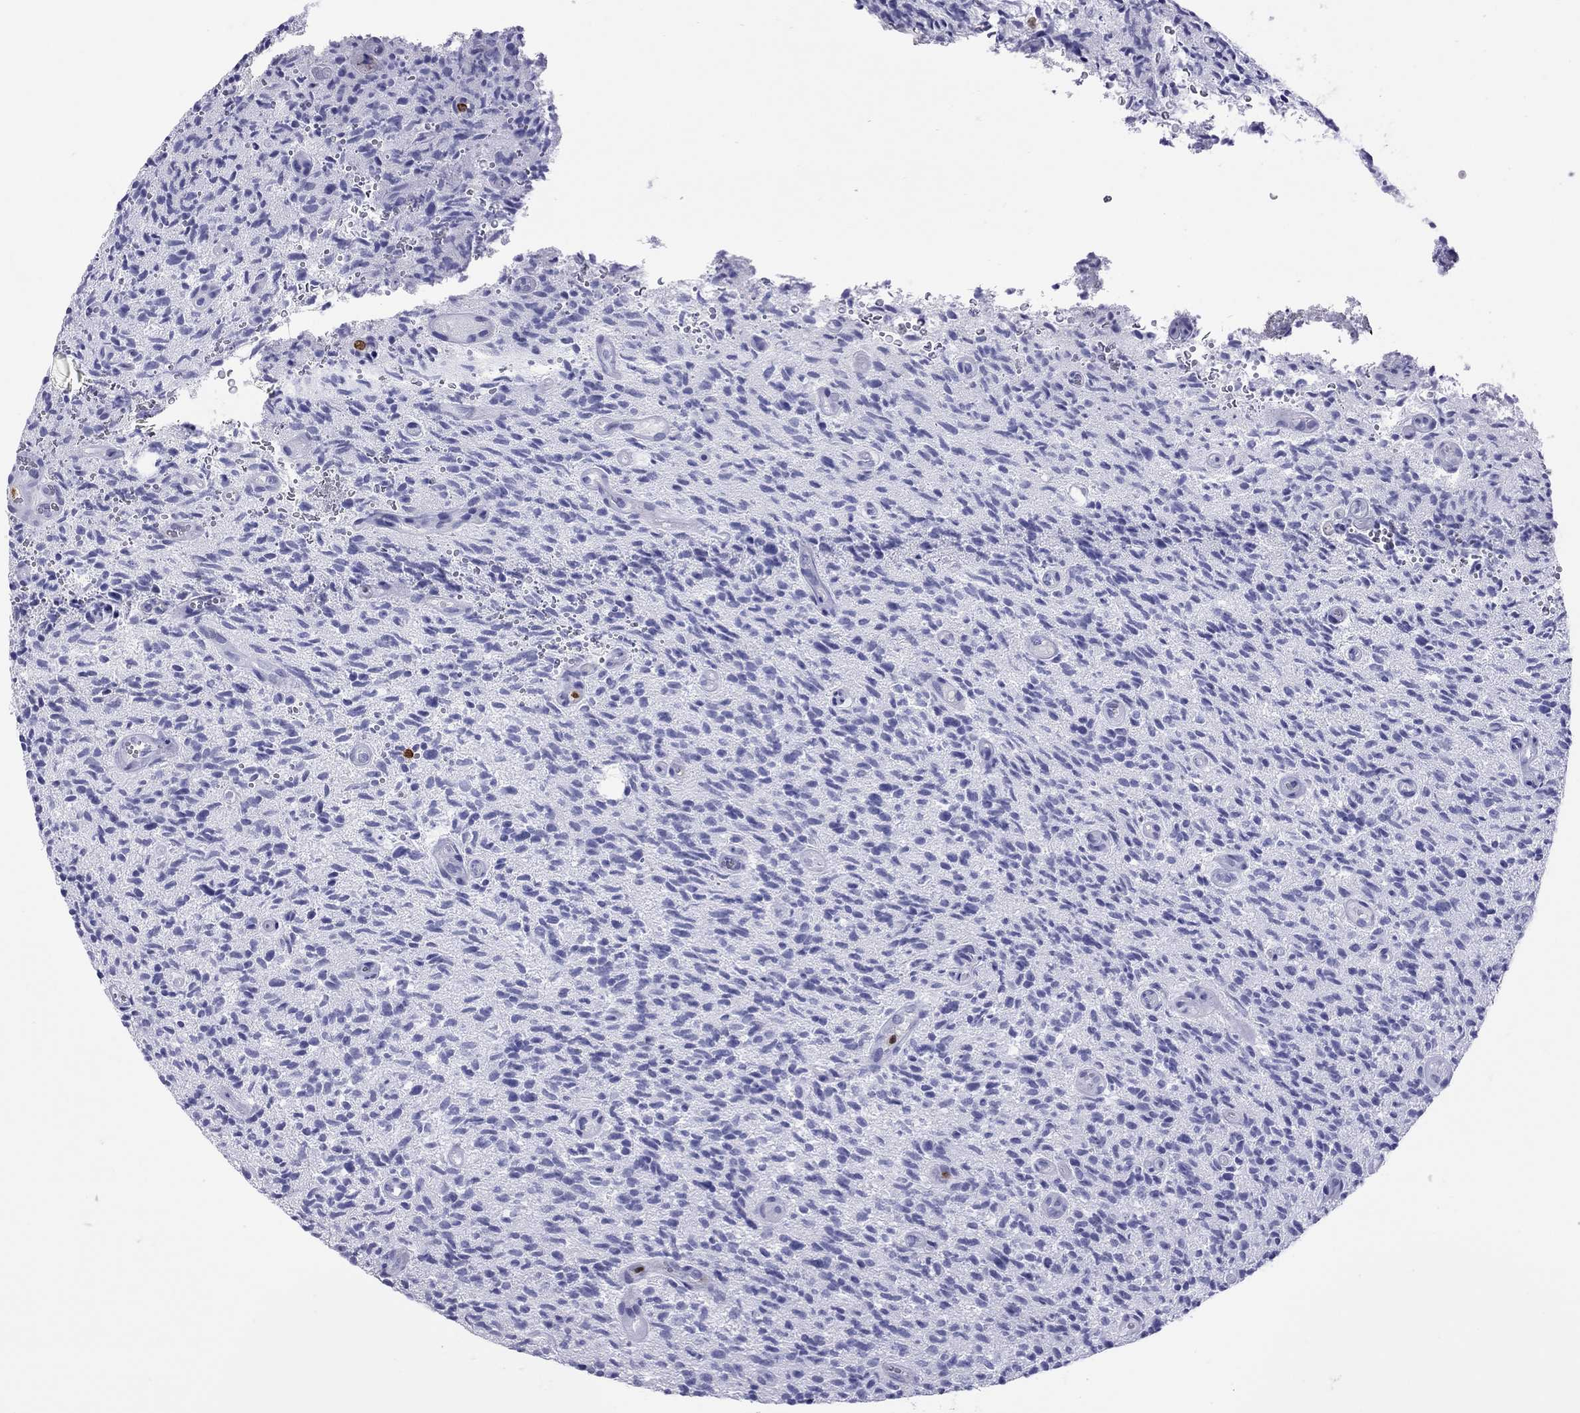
{"staining": {"intensity": "negative", "quantity": "none", "location": "none"}, "tissue": "glioma", "cell_type": "Tumor cells", "image_type": "cancer", "snomed": [{"axis": "morphology", "description": "Glioma, malignant, High grade"}, {"axis": "topography", "description": "Brain"}], "caption": "DAB (3,3'-diaminobenzidine) immunohistochemical staining of glioma exhibits no significant staining in tumor cells. (DAB immunohistochemistry with hematoxylin counter stain).", "gene": "SLAMF1", "patient": {"sex": "male", "age": 64}}